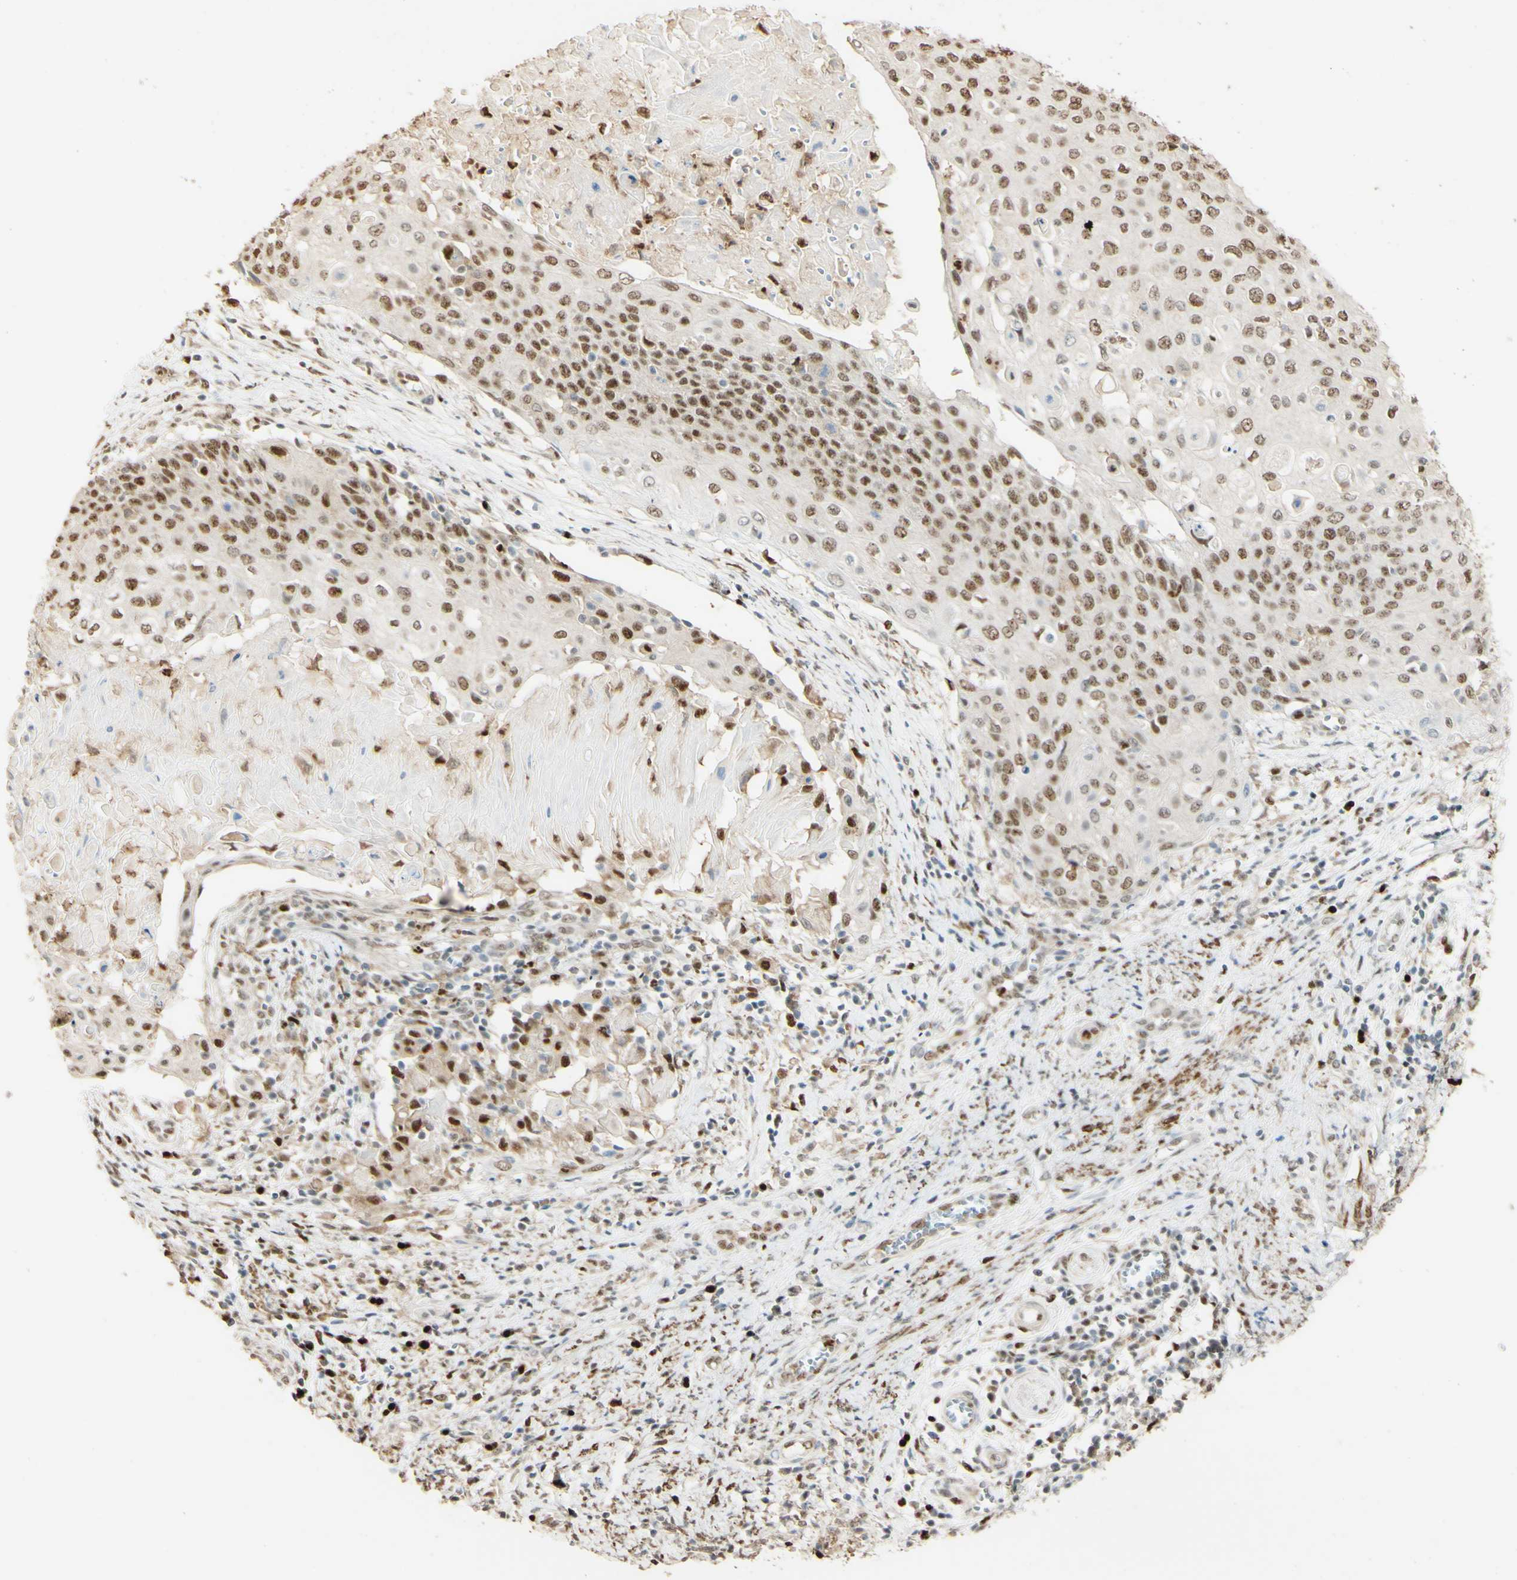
{"staining": {"intensity": "moderate", "quantity": ">75%", "location": "nuclear"}, "tissue": "cervical cancer", "cell_type": "Tumor cells", "image_type": "cancer", "snomed": [{"axis": "morphology", "description": "Squamous cell carcinoma, NOS"}, {"axis": "topography", "description": "Cervix"}], "caption": "Protein expression by immunohistochemistry demonstrates moderate nuclear staining in approximately >75% of tumor cells in cervical cancer (squamous cell carcinoma).", "gene": "MAP3K4", "patient": {"sex": "female", "age": 39}}